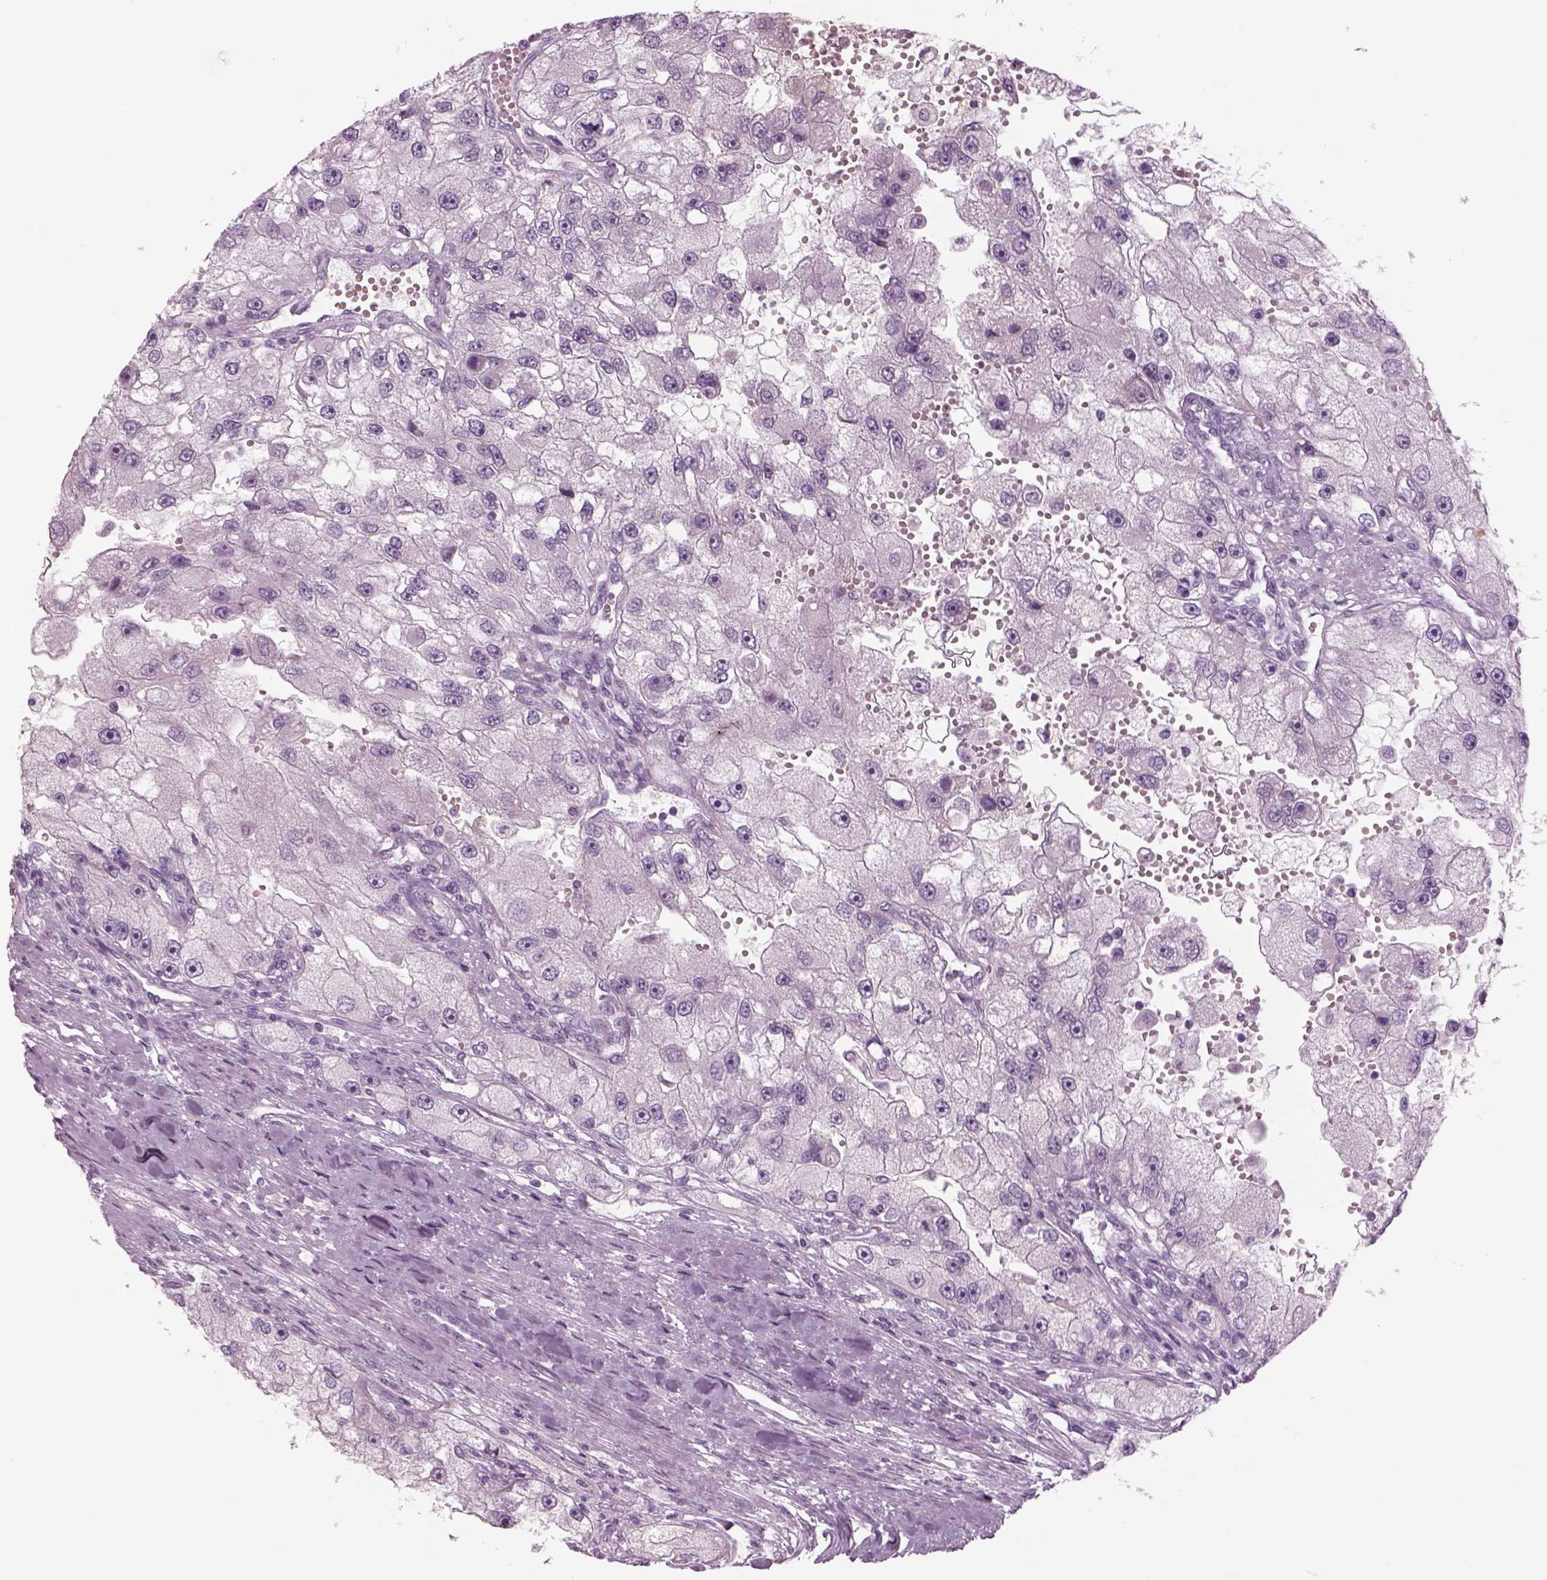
{"staining": {"intensity": "negative", "quantity": "none", "location": "none"}, "tissue": "renal cancer", "cell_type": "Tumor cells", "image_type": "cancer", "snomed": [{"axis": "morphology", "description": "Adenocarcinoma, NOS"}, {"axis": "topography", "description": "Kidney"}], "caption": "The micrograph exhibits no staining of tumor cells in renal cancer (adenocarcinoma). The staining is performed using DAB (3,3'-diaminobenzidine) brown chromogen with nuclei counter-stained in using hematoxylin.", "gene": "GAS2L2", "patient": {"sex": "male", "age": 63}}